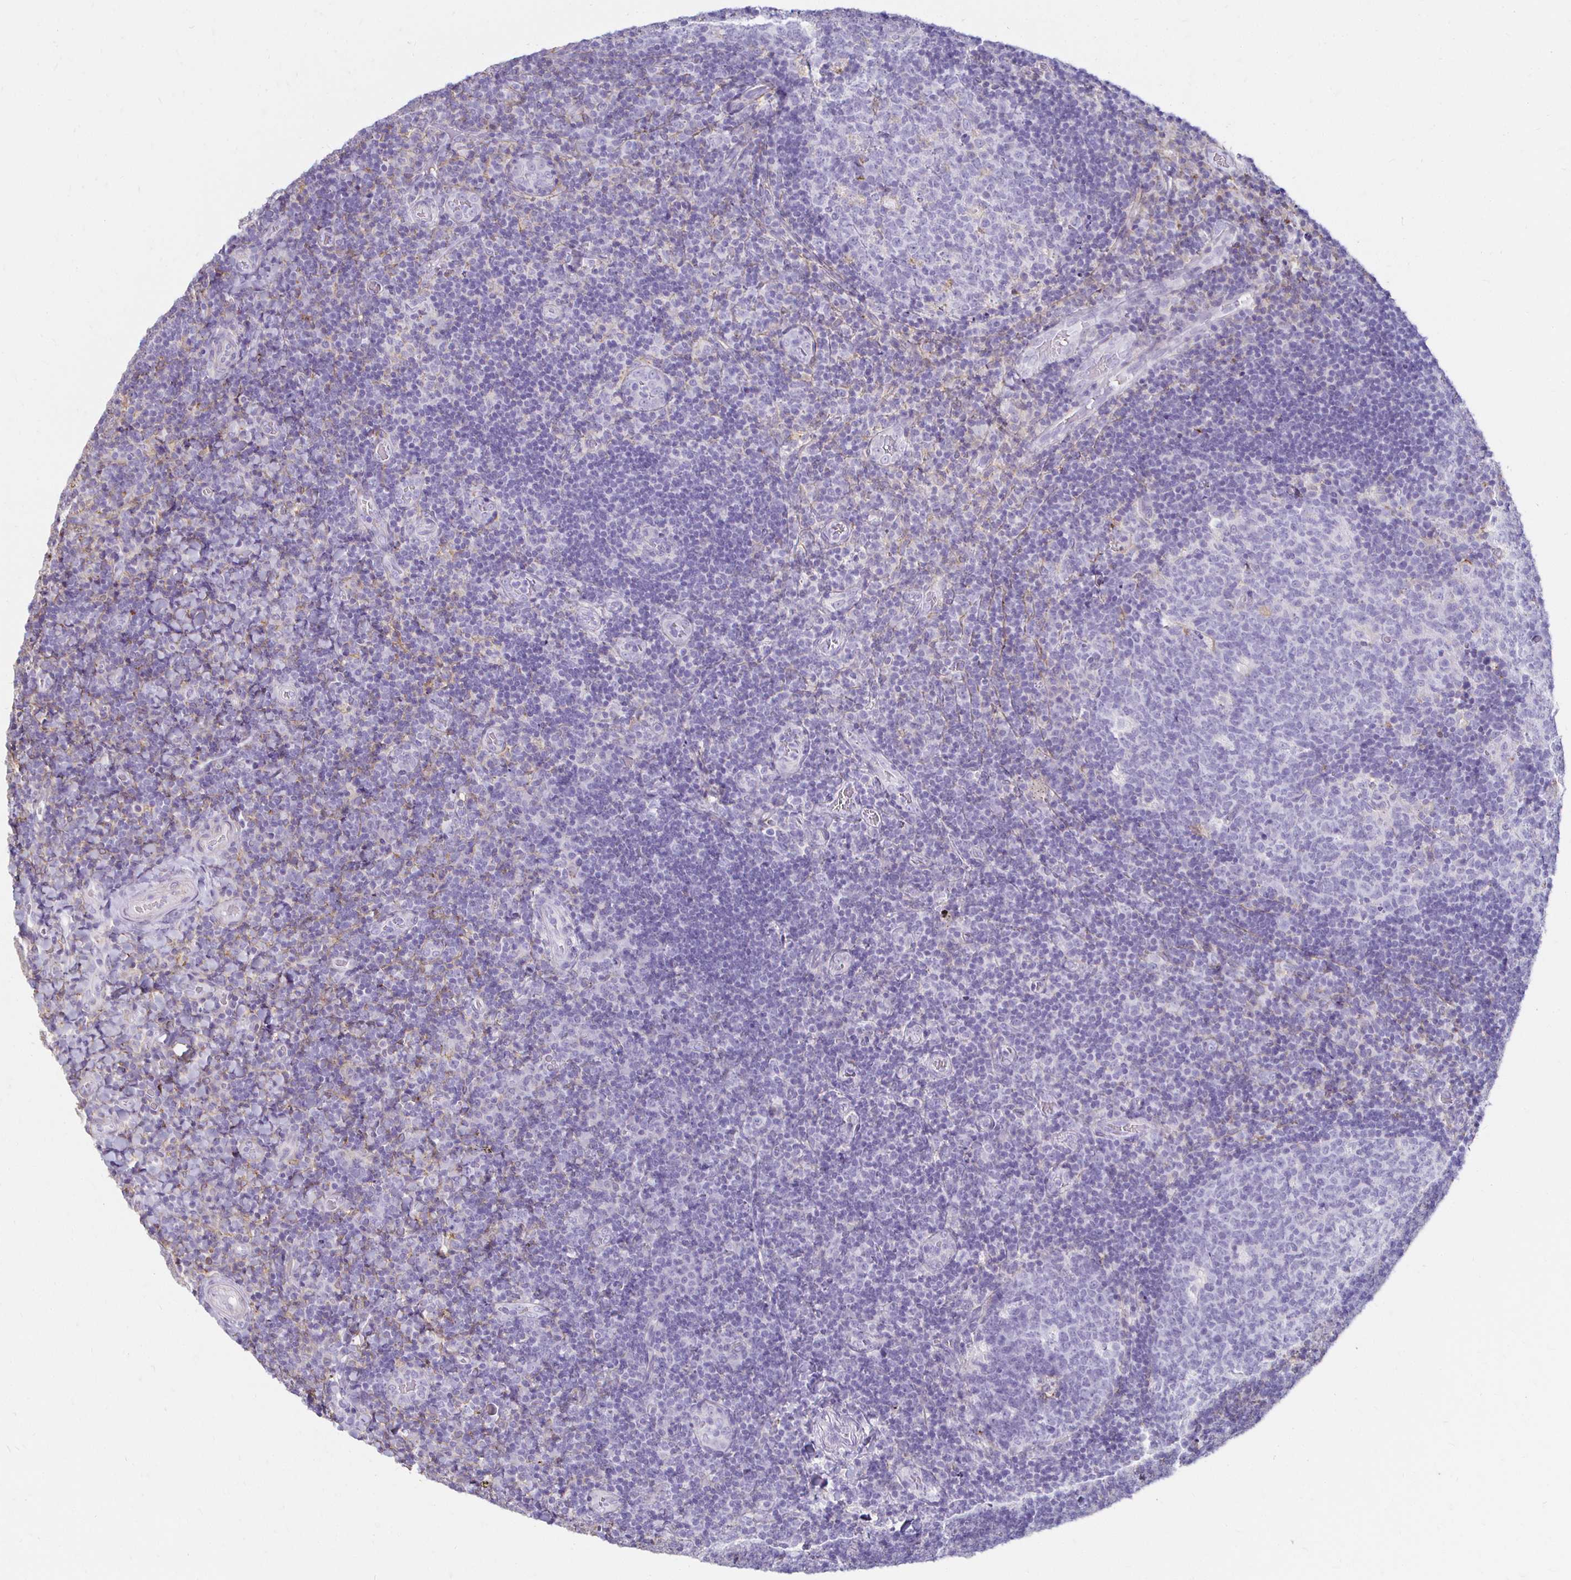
{"staining": {"intensity": "negative", "quantity": "none", "location": "none"}, "tissue": "tonsil", "cell_type": "Germinal center cells", "image_type": "normal", "snomed": [{"axis": "morphology", "description": "Normal tissue, NOS"}, {"axis": "topography", "description": "Tonsil"}], "caption": "Germinal center cells show no significant positivity in benign tonsil.", "gene": "TAS1R3", "patient": {"sex": "male", "age": 17}}